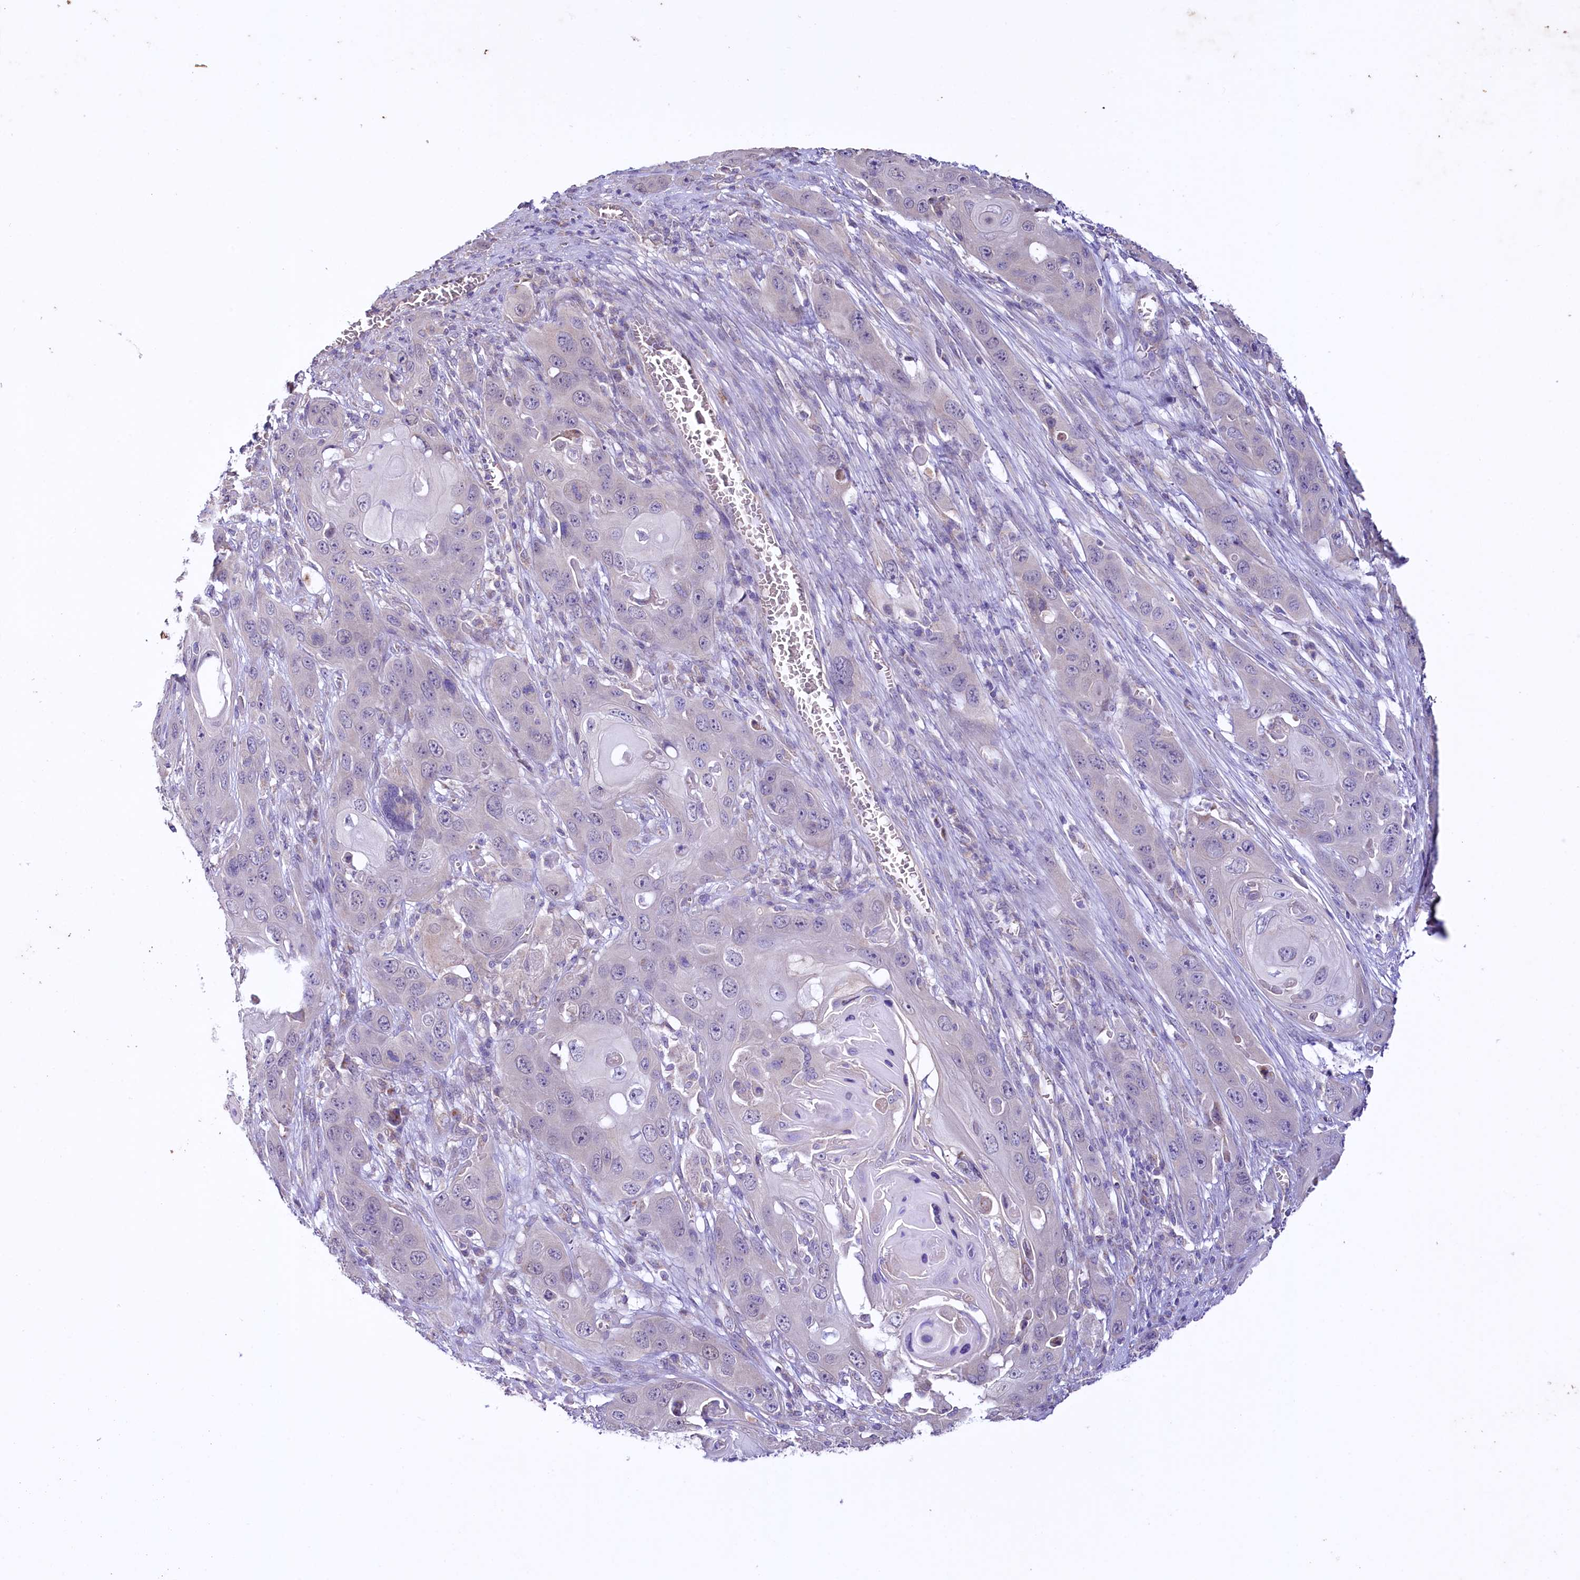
{"staining": {"intensity": "negative", "quantity": "none", "location": "none"}, "tissue": "skin cancer", "cell_type": "Tumor cells", "image_type": "cancer", "snomed": [{"axis": "morphology", "description": "Squamous cell carcinoma, NOS"}, {"axis": "topography", "description": "Skin"}], "caption": "Immunohistochemistry of skin squamous cell carcinoma displays no staining in tumor cells.", "gene": "CEP295", "patient": {"sex": "male", "age": 55}}